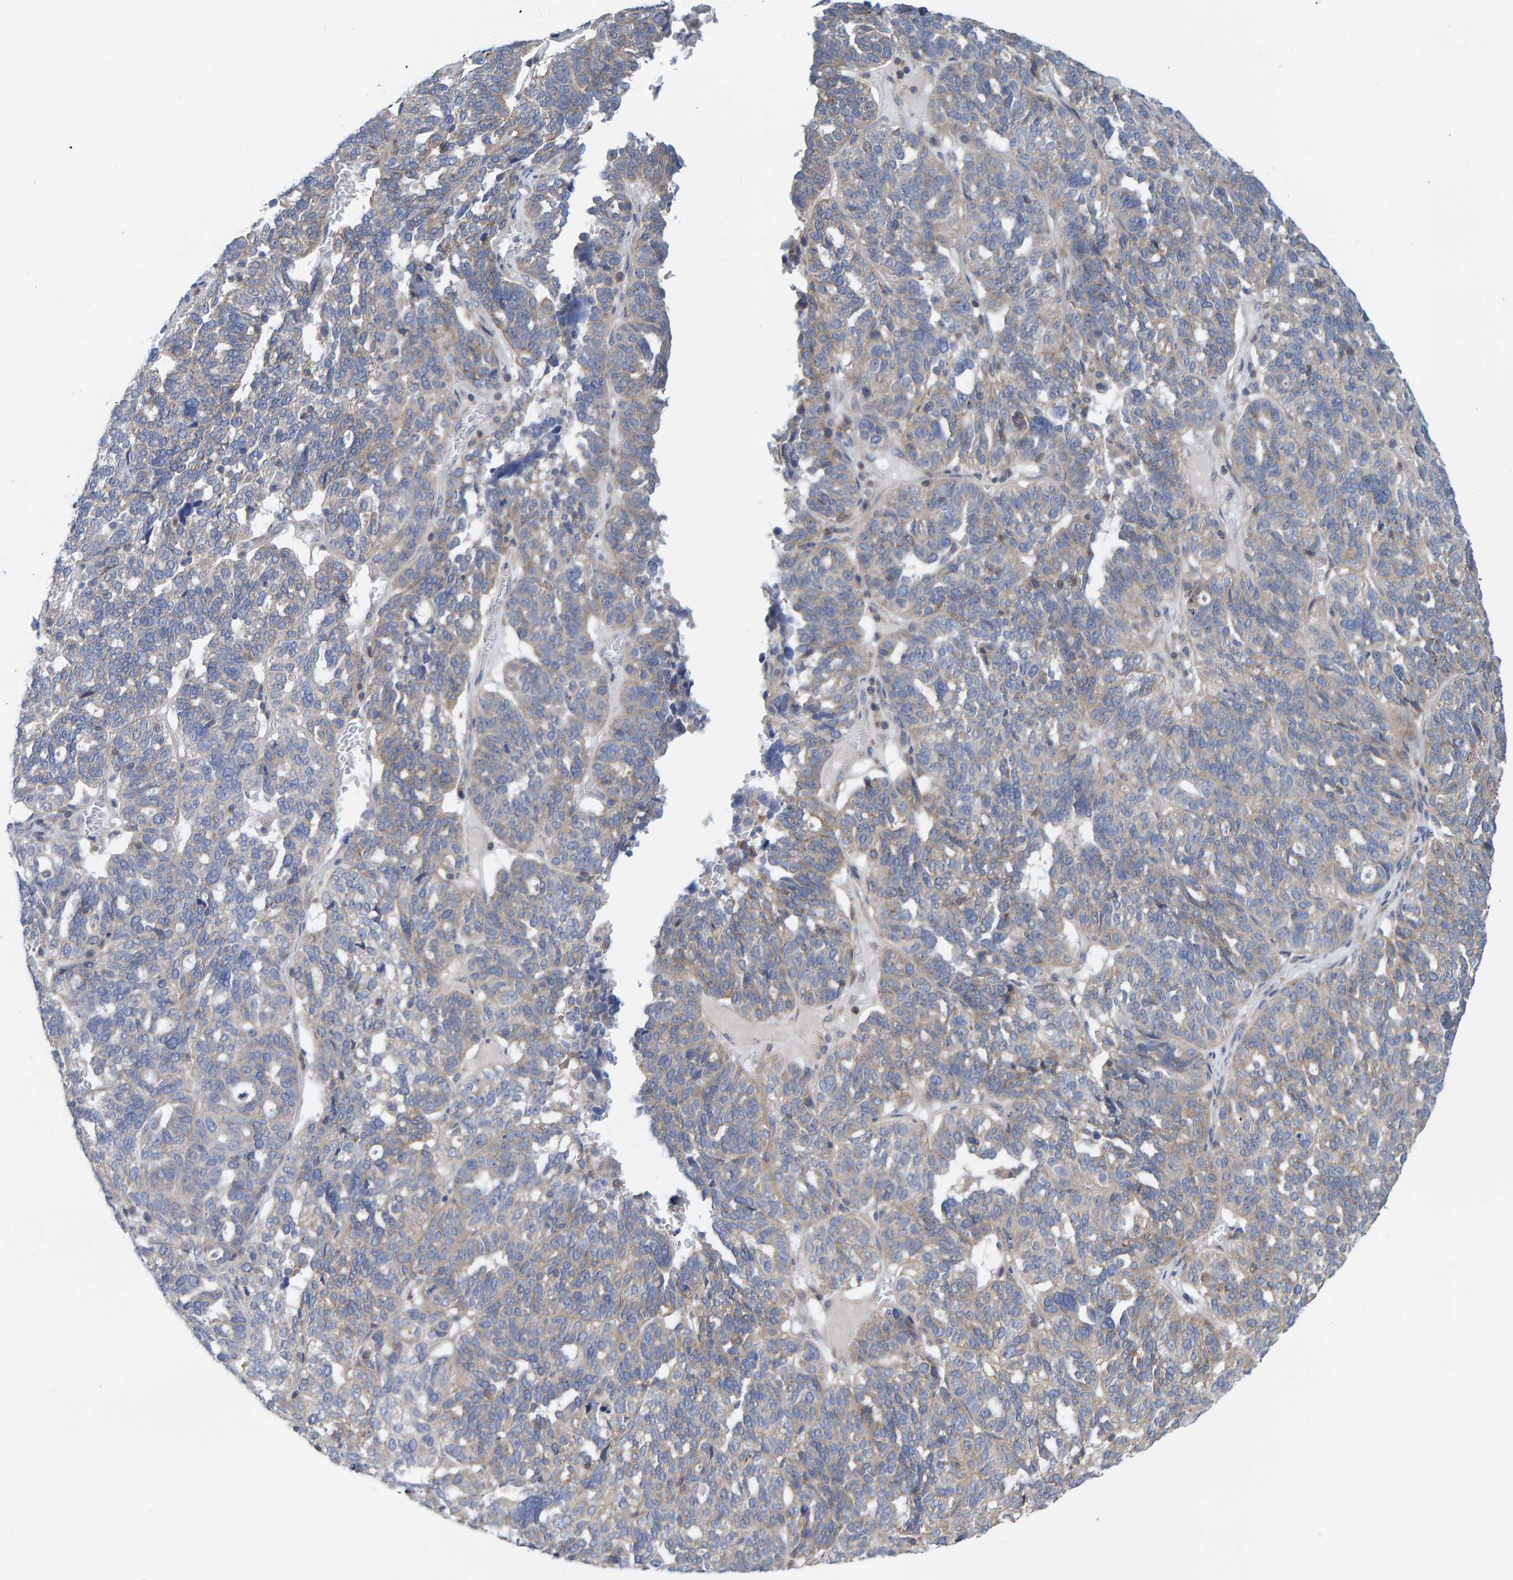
{"staining": {"intensity": "weak", "quantity": "25%-75%", "location": "cytoplasmic/membranous"}, "tissue": "ovarian cancer", "cell_type": "Tumor cells", "image_type": "cancer", "snomed": [{"axis": "morphology", "description": "Cystadenocarcinoma, serous, NOS"}, {"axis": "topography", "description": "Ovary"}], "caption": "There is low levels of weak cytoplasmic/membranous expression in tumor cells of ovarian cancer (serous cystadenocarcinoma), as demonstrated by immunohistochemical staining (brown color).", "gene": "CCM2", "patient": {"sex": "female", "age": 59}}